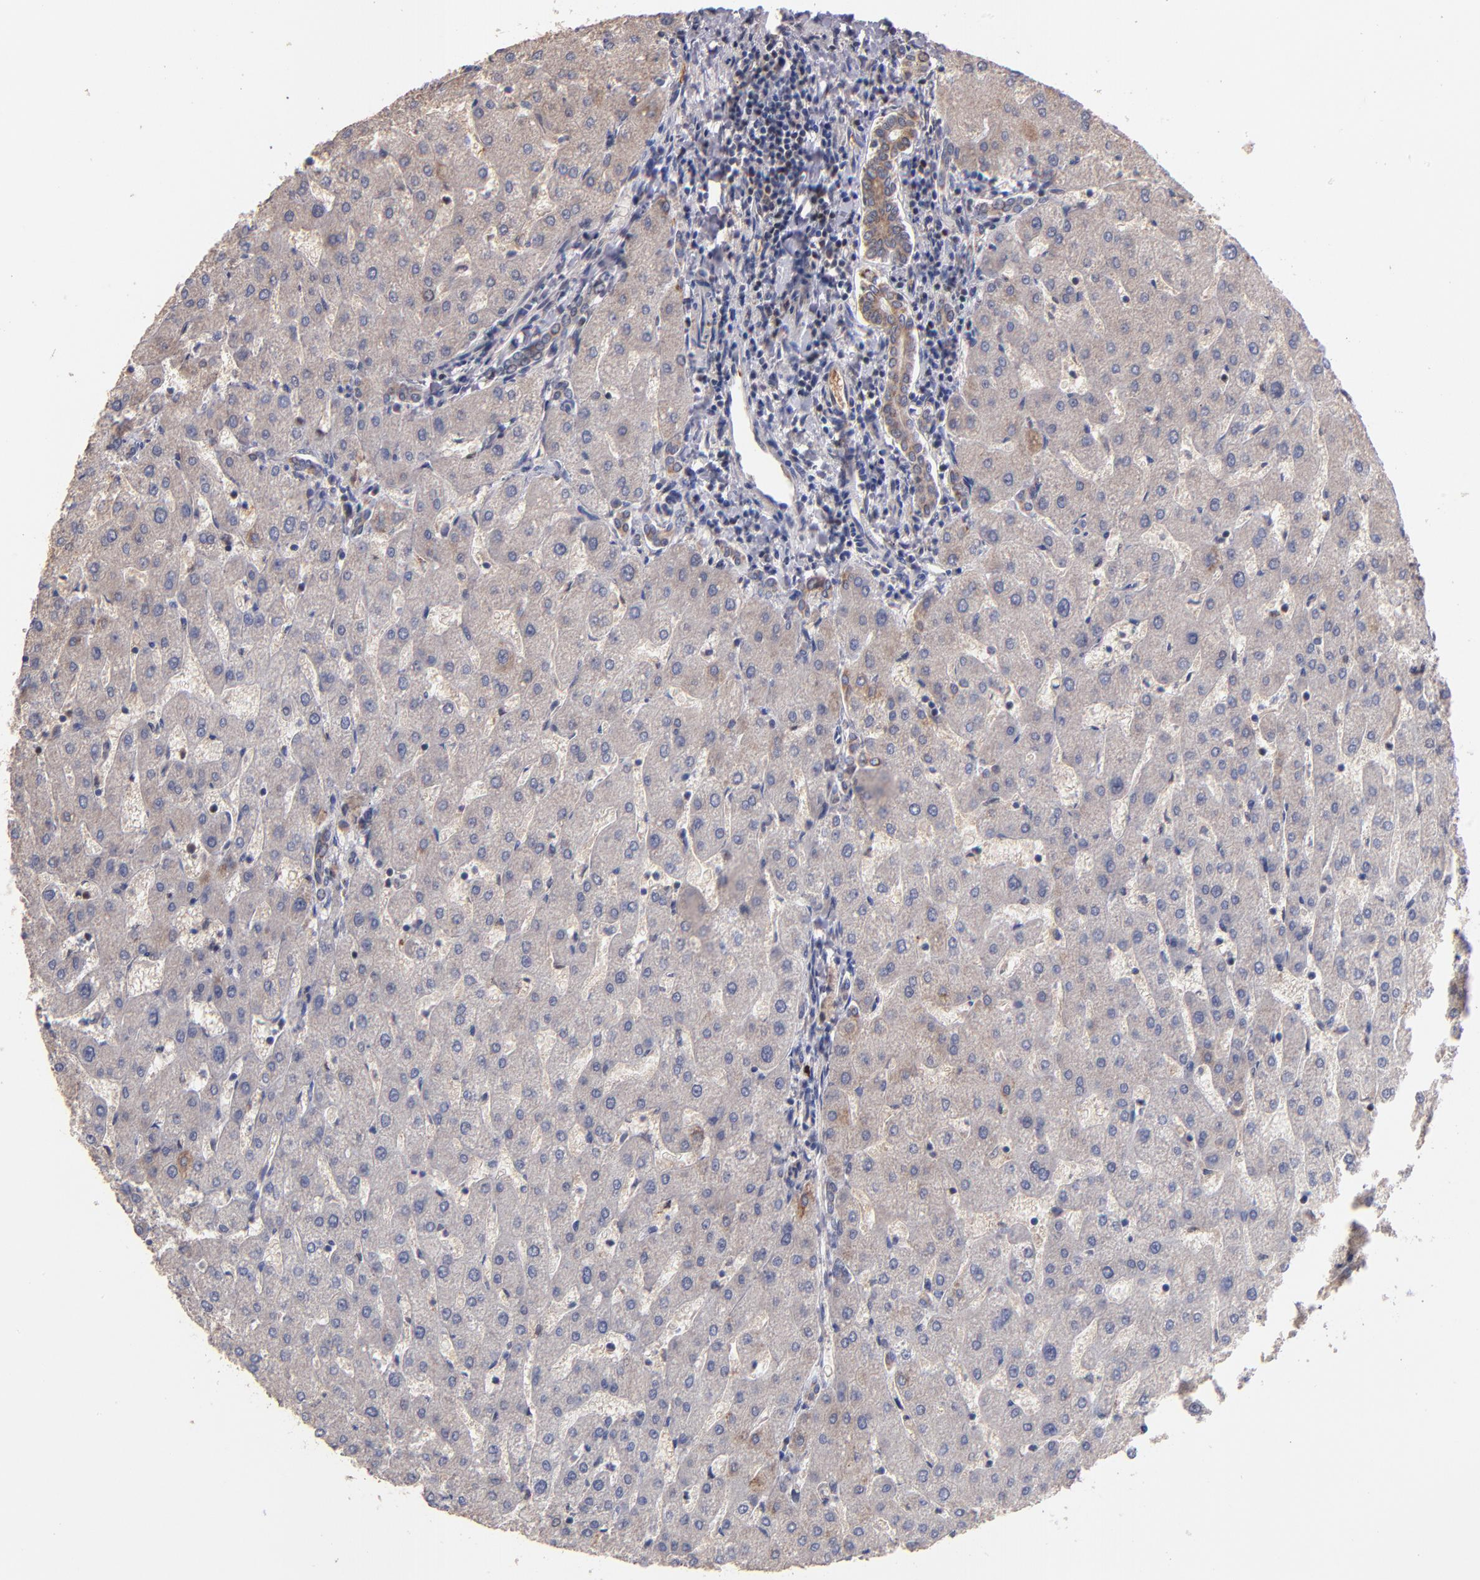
{"staining": {"intensity": "weak", "quantity": ">75%", "location": "cytoplasmic/membranous"}, "tissue": "liver", "cell_type": "Cholangiocytes", "image_type": "normal", "snomed": [{"axis": "morphology", "description": "Normal tissue, NOS"}, {"axis": "topography", "description": "Liver"}], "caption": "A brown stain labels weak cytoplasmic/membranous positivity of a protein in cholangiocytes of unremarkable liver.", "gene": "DIABLO", "patient": {"sex": "male", "age": 67}}